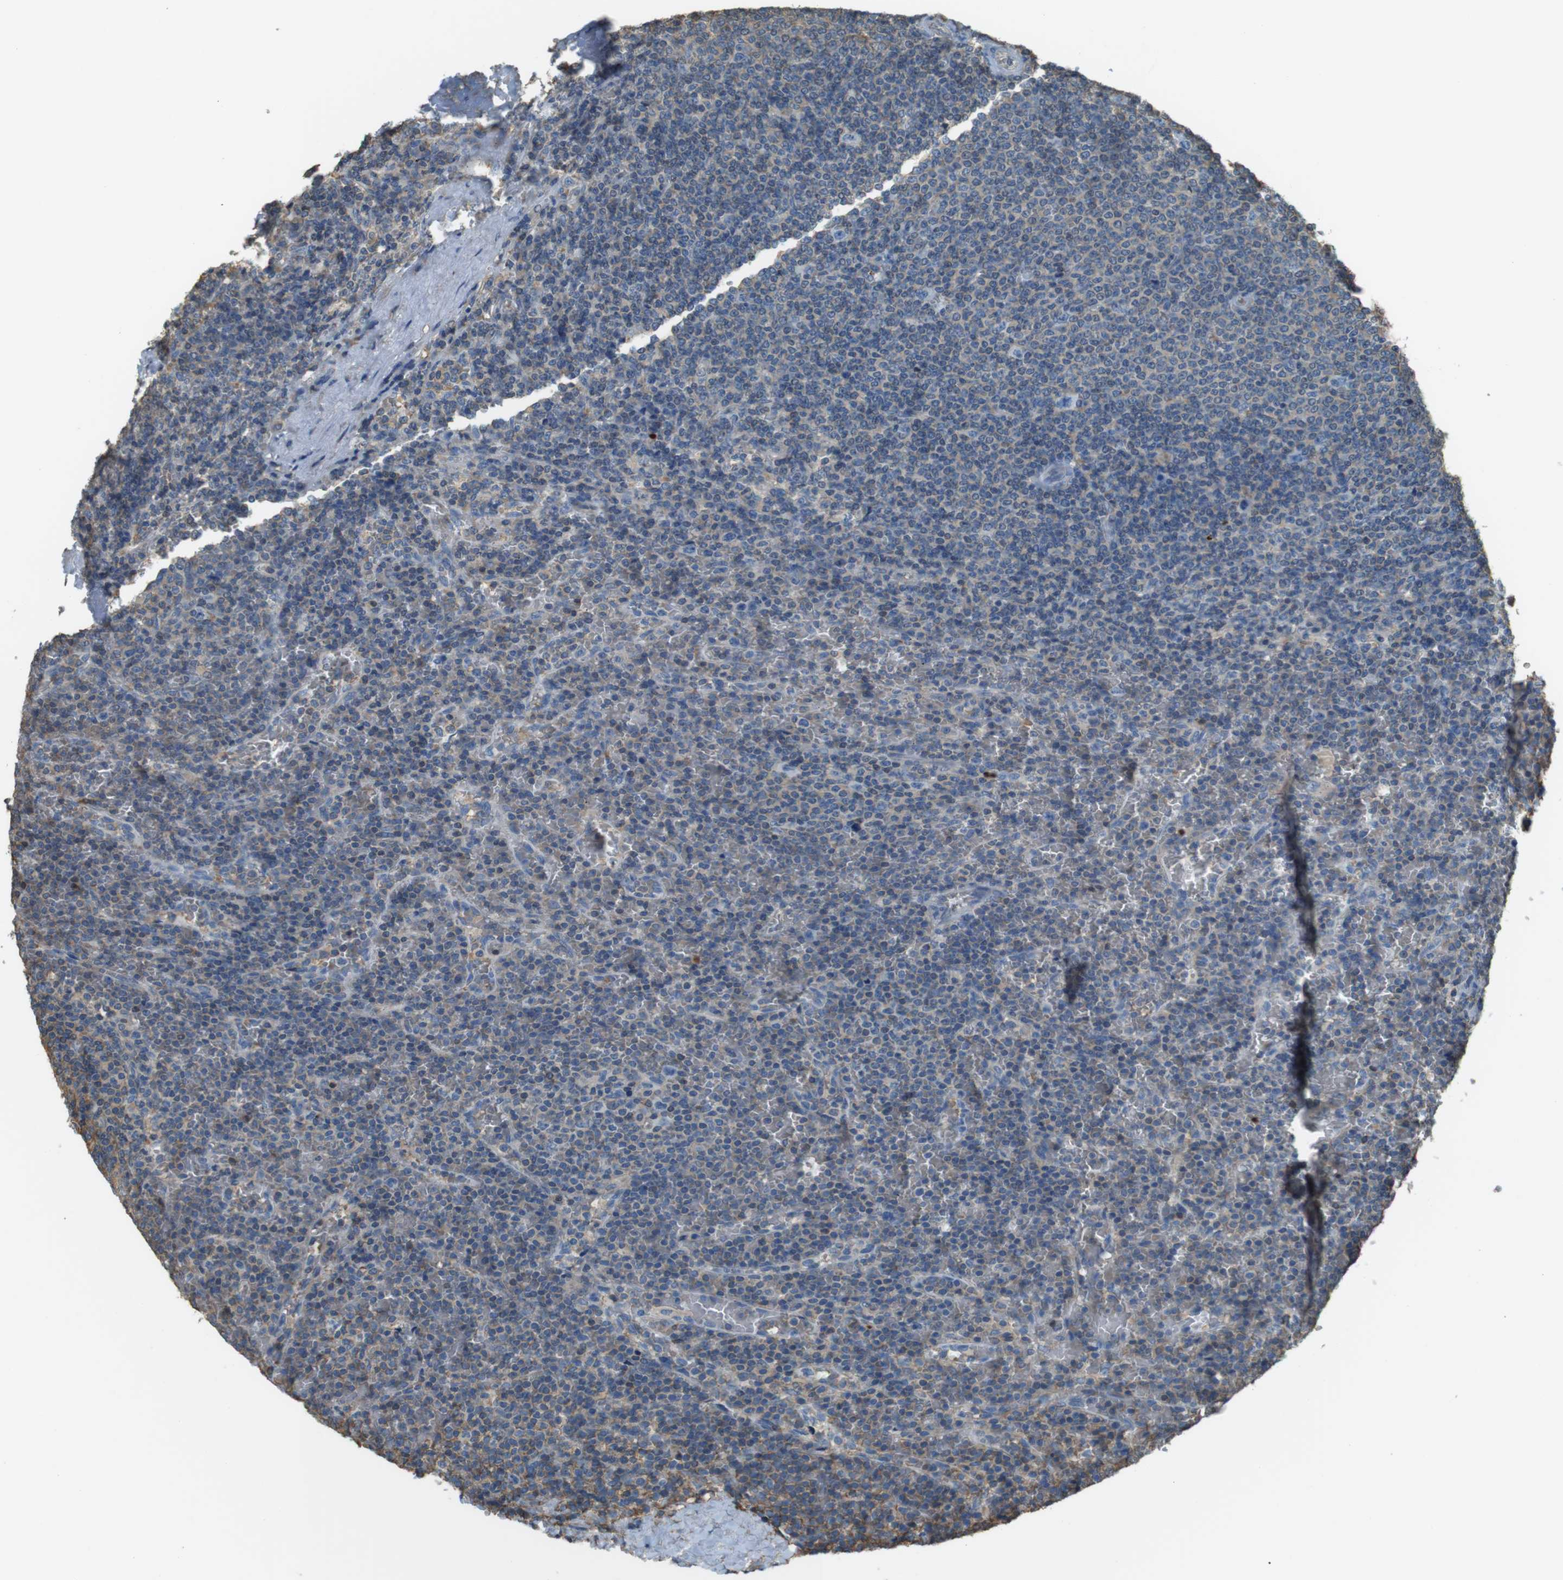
{"staining": {"intensity": "negative", "quantity": "none", "location": "none"}, "tissue": "lymphoma", "cell_type": "Tumor cells", "image_type": "cancer", "snomed": [{"axis": "morphology", "description": "Malignant lymphoma, non-Hodgkin's type, Low grade"}, {"axis": "topography", "description": "Spleen"}], "caption": "High magnification brightfield microscopy of lymphoma stained with DAB (3,3'-diaminobenzidine) (brown) and counterstained with hematoxylin (blue): tumor cells show no significant staining.", "gene": "FCAR", "patient": {"sex": "female", "age": 77}}